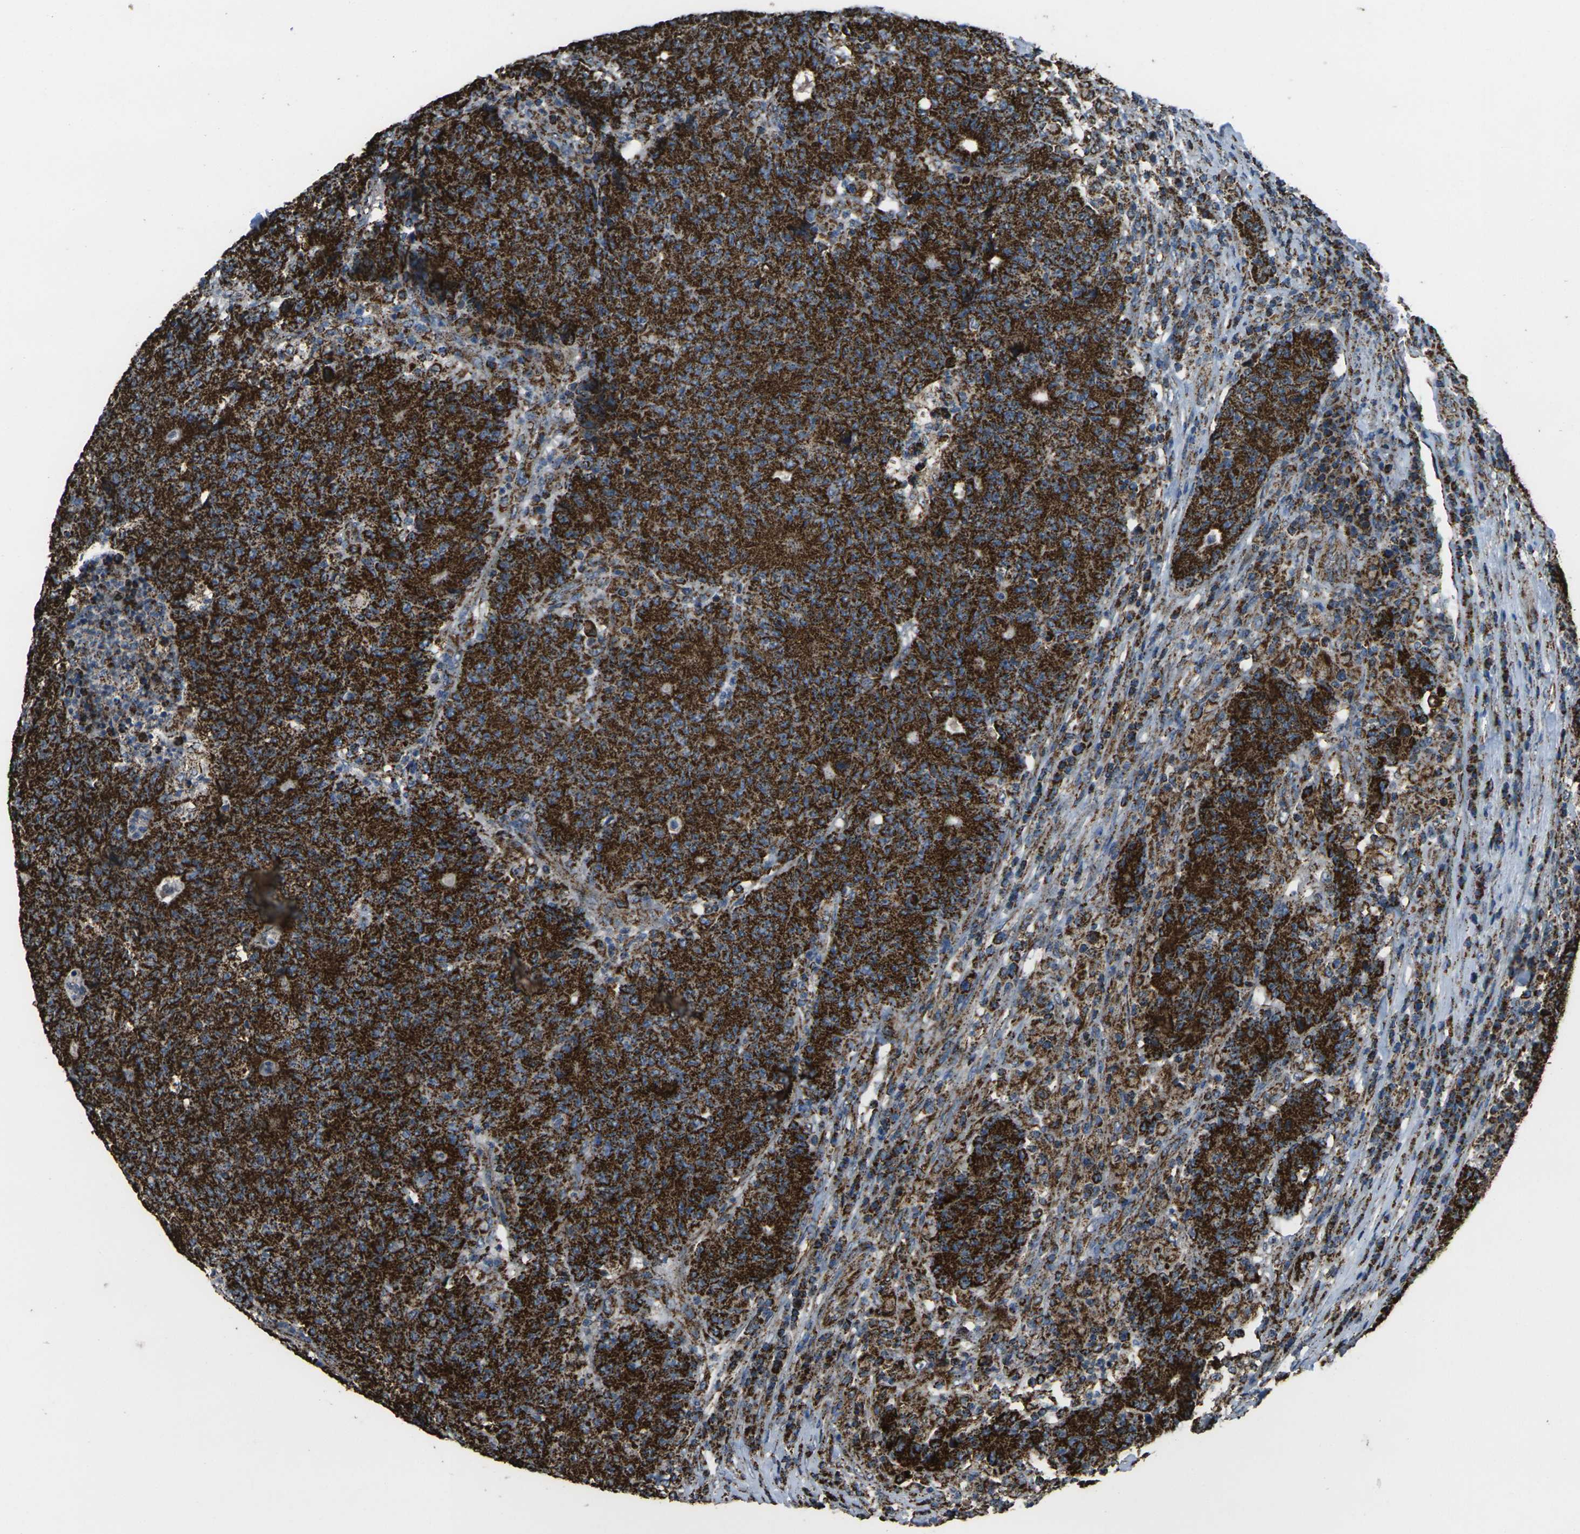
{"staining": {"intensity": "strong", "quantity": ">75%", "location": "cytoplasmic/membranous"}, "tissue": "colorectal cancer", "cell_type": "Tumor cells", "image_type": "cancer", "snomed": [{"axis": "morphology", "description": "Normal tissue, NOS"}, {"axis": "morphology", "description": "Adenocarcinoma, NOS"}, {"axis": "topography", "description": "Colon"}], "caption": "This histopathology image demonstrates IHC staining of colorectal cancer (adenocarcinoma), with high strong cytoplasmic/membranous positivity in approximately >75% of tumor cells.", "gene": "KLHL5", "patient": {"sex": "female", "age": 75}}